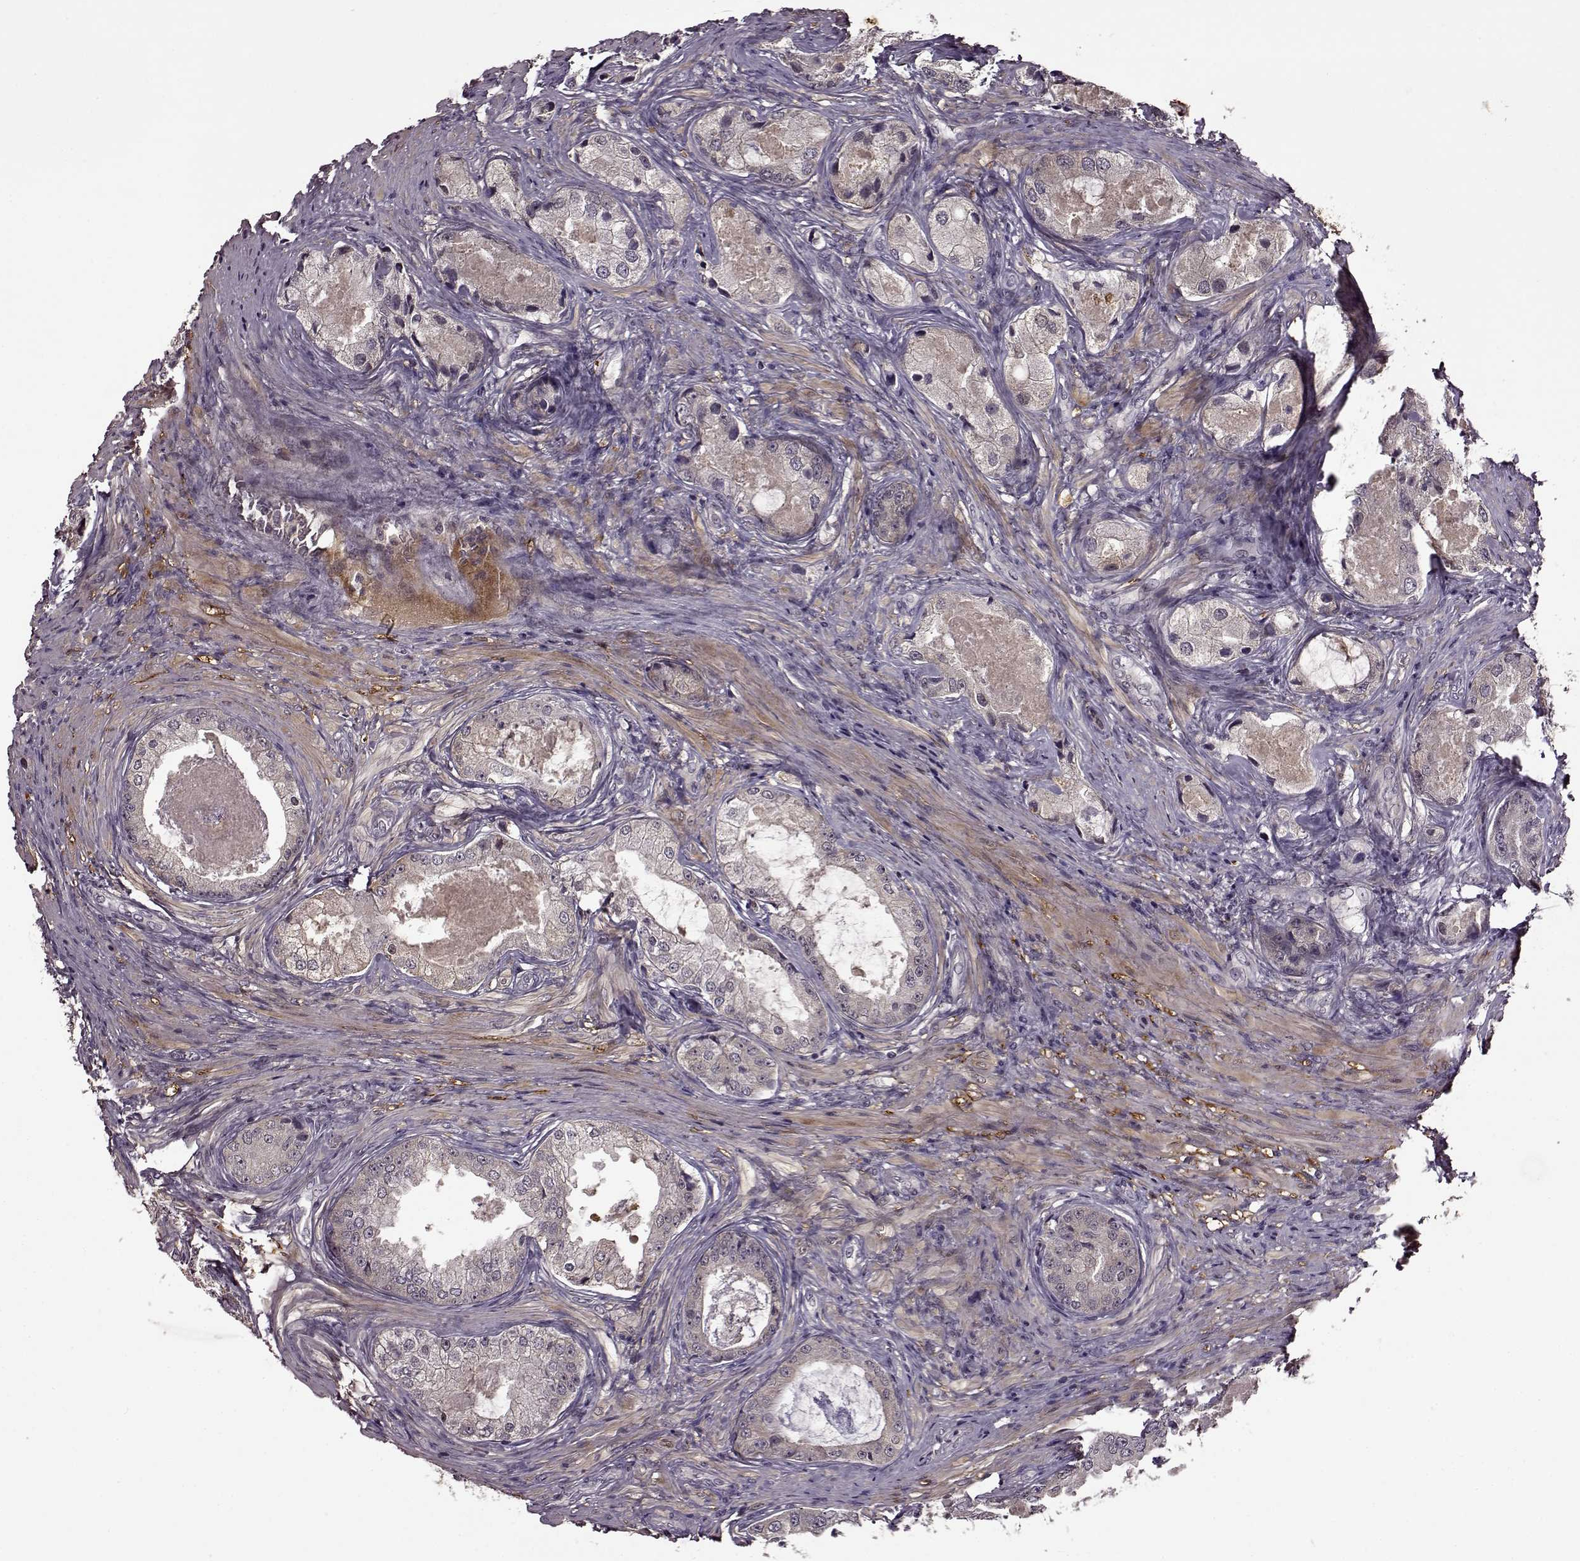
{"staining": {"intensity": "negative", "quantity": "none", "location": "none"}, "tissue": "prostate cancer", "cell_type": "Tumor cells", "image_type": "cancer", "snomed": [{"axis": "morphology", "description": "Adenocarcinoma, Low grade"}, {"axis": "topography", "description": "Prostate"}], "caption": "DAB (3,3'-diaminobenzidine) immunohistochemical staining of prostate cancer (adenocarcinoma (low-grade)) shows no significant expression in tumor cells.", "gene": "MAIP1", "patient": {"sex": "male", "age": 68}}